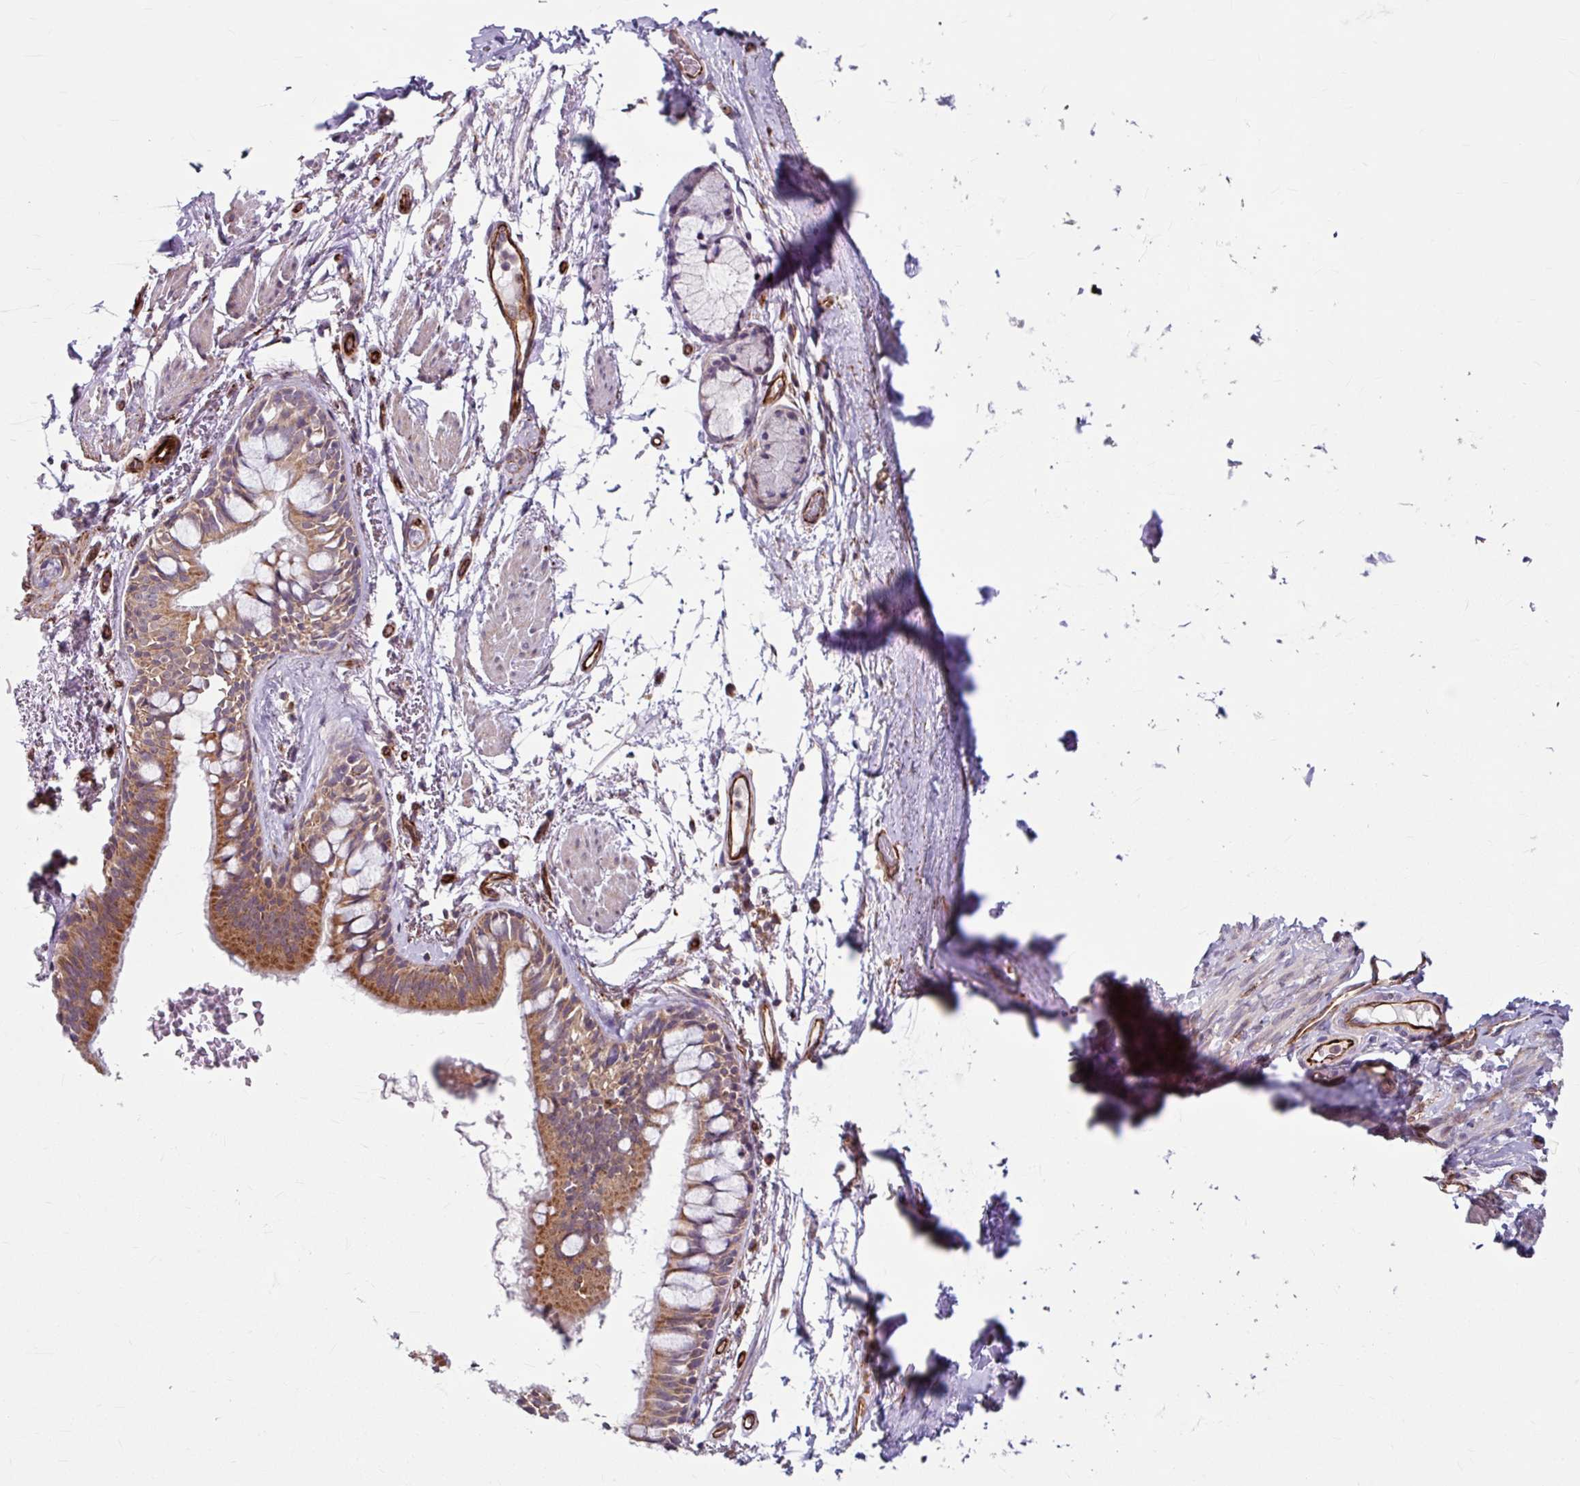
{"staining": {"intensity": "moderate", "quantity": ">75%", "location": "cytoplasmic/membranous"}, "tissue": "bronchus", "cell_type": "Respiratory epithelial cells", "image_type": "normal", "snomed": [{"axis": "morphology", "description": "Normal tissue, NOS"}, {"axis": "topography", "description": "Bronchus"}], "caption": "Moderate cytoplasmic/membranous protein positivity is seen in about >75% of respiratory epithelial cells in bronchus. The protein is shown in brown color, while the nuclei are stained blue.", "gene": "DAAM2", "patient": {"sex": "male", "age": 70}}